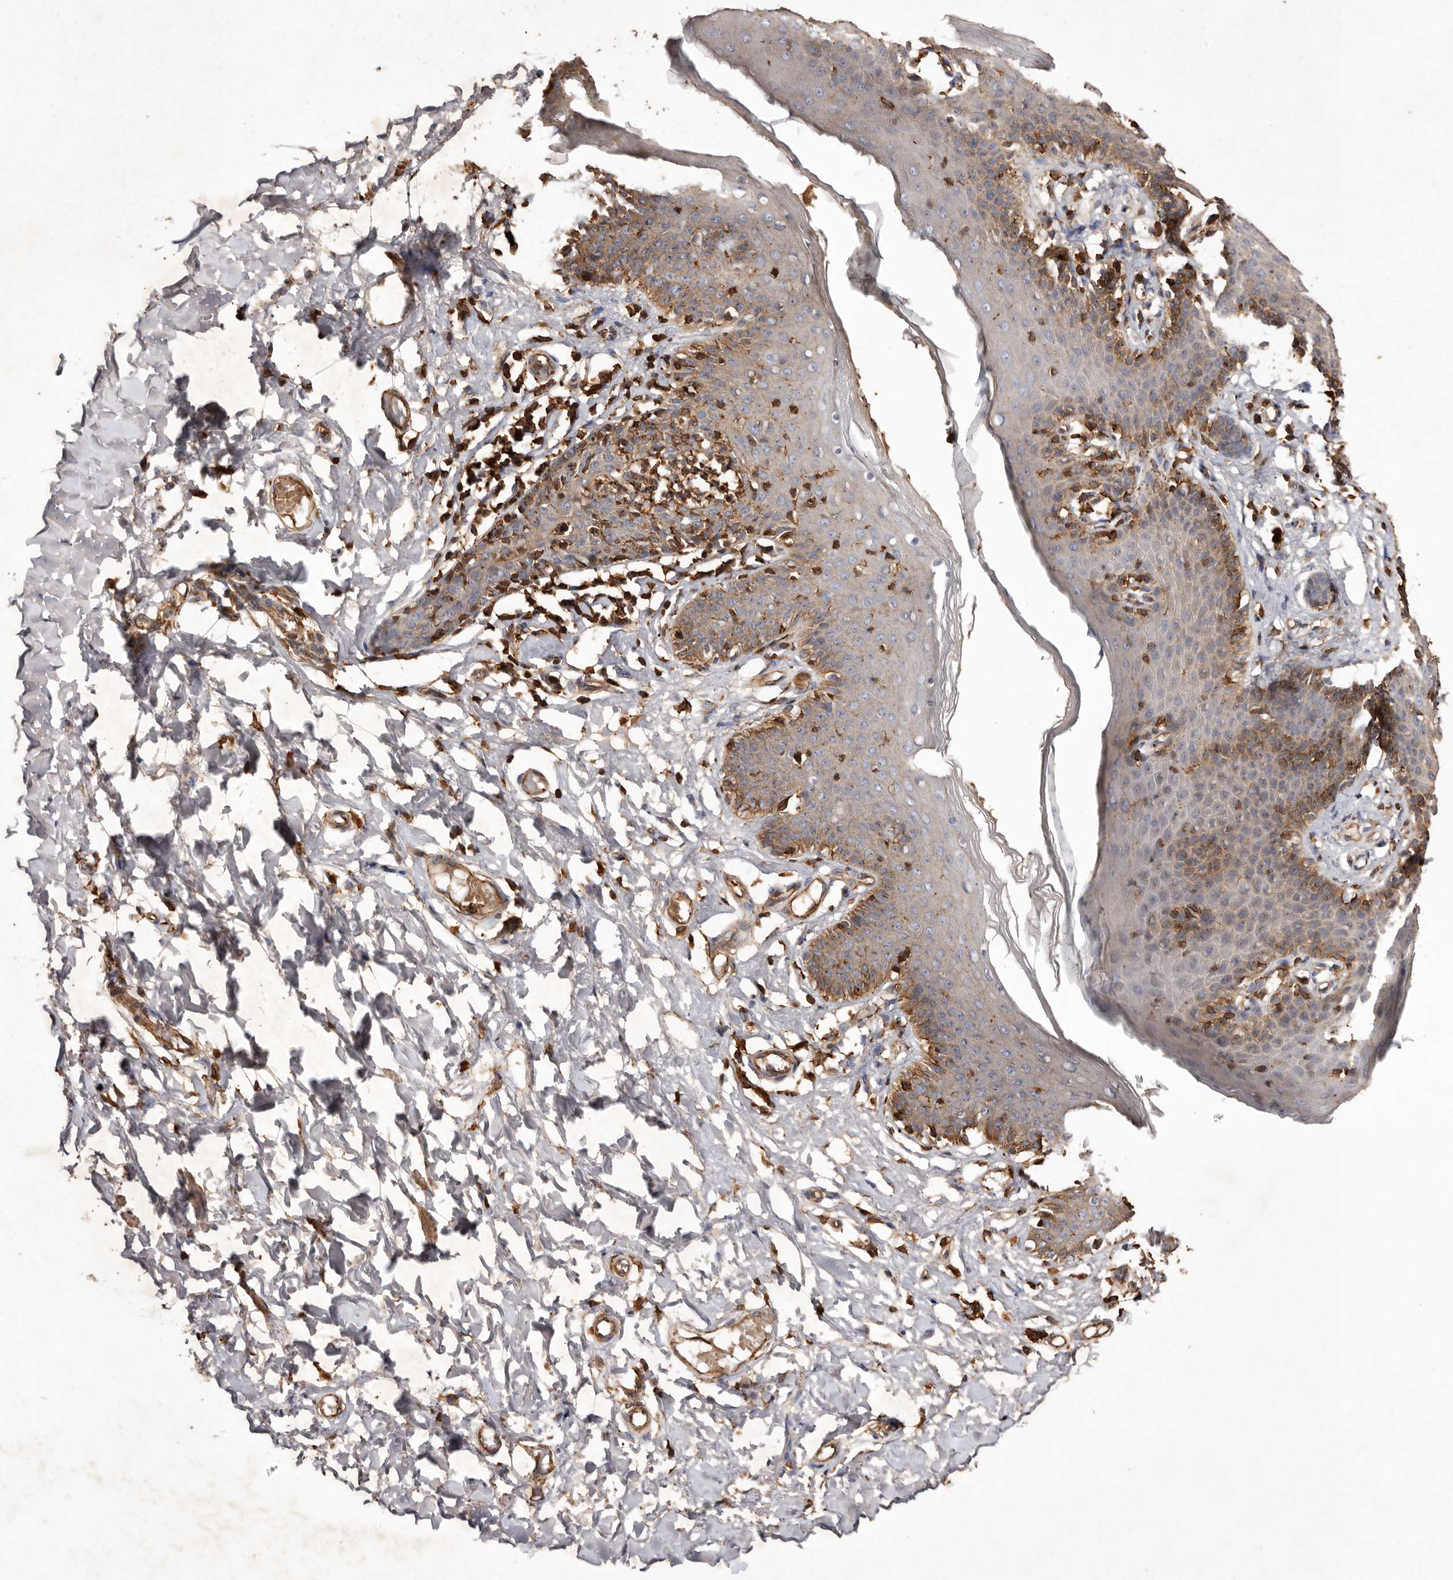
{"staining": {"intensity": "moderate", "quantity": "<25%", "location": "cytoplasmic/membranous"}, "tissue": "skin", "cell_type": "Epidermal cells", "image_type": "normal", "snomed": [{"axis": "morphology", "description": "Normal tissue, NOS"}, {"axis": "topography", "description": "Vulva"}], "caption": "High-power microscopy captured an immunohistochemistry (IHC) micrograph of benign skin, revealing moderate cytoplasmic/membranous expression in approximately <25% of epidermal cells.", "gene": "COQ8B", "patient": {"sex": "female", "age": 66}}